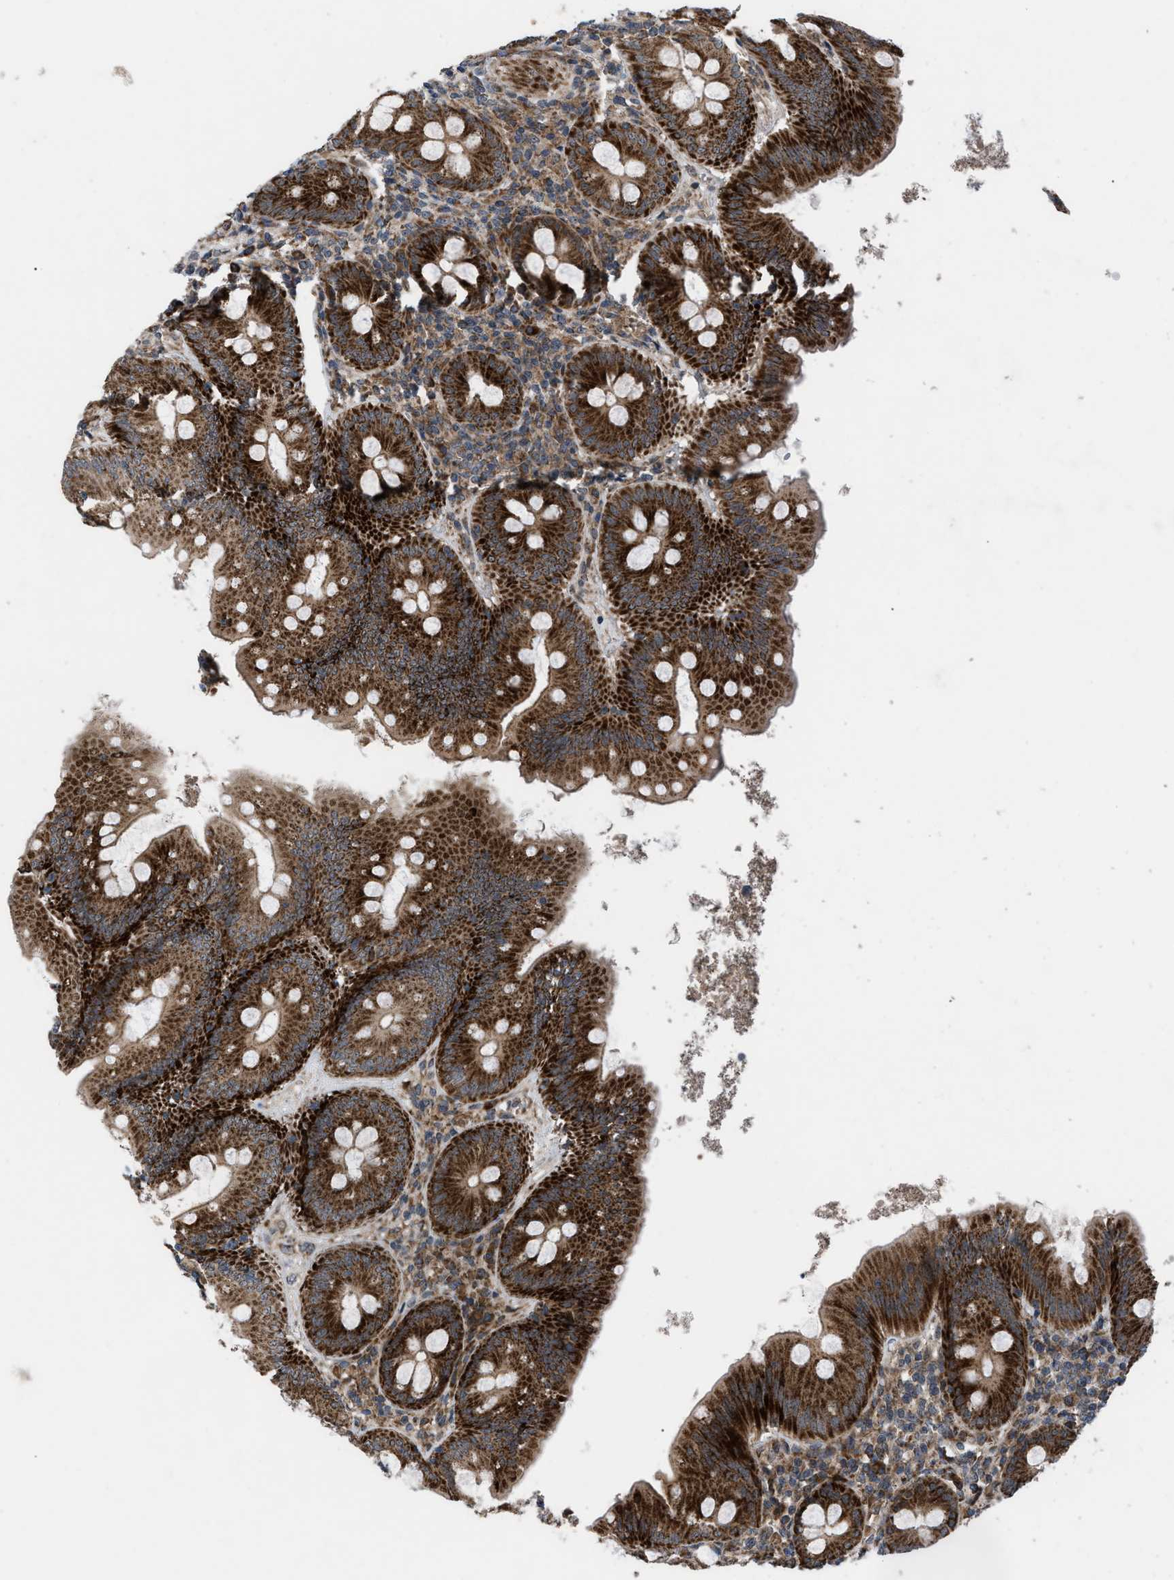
{"staining": {"intensity": "strong", "quantity": ">75%", "location": "cytoplasmic/membranous"}, "tissue": "appendix", "cell_type": "Glandular cells", "image_type": "normal", "snomed": [{"axis": "morphology", "description": "Normal tissue, NOS"}, {"axis": "topography", "description": "Appendix"}], "caption": "Protein staining of benign appendix reveals strong cytoplasmic/membranous staining in about >75% of glandular cells. (Brightfield microscopy of DAB IHC at high magnification).", "gene": "AP3M2", "patient": {"sex": "male", "age": 56}}